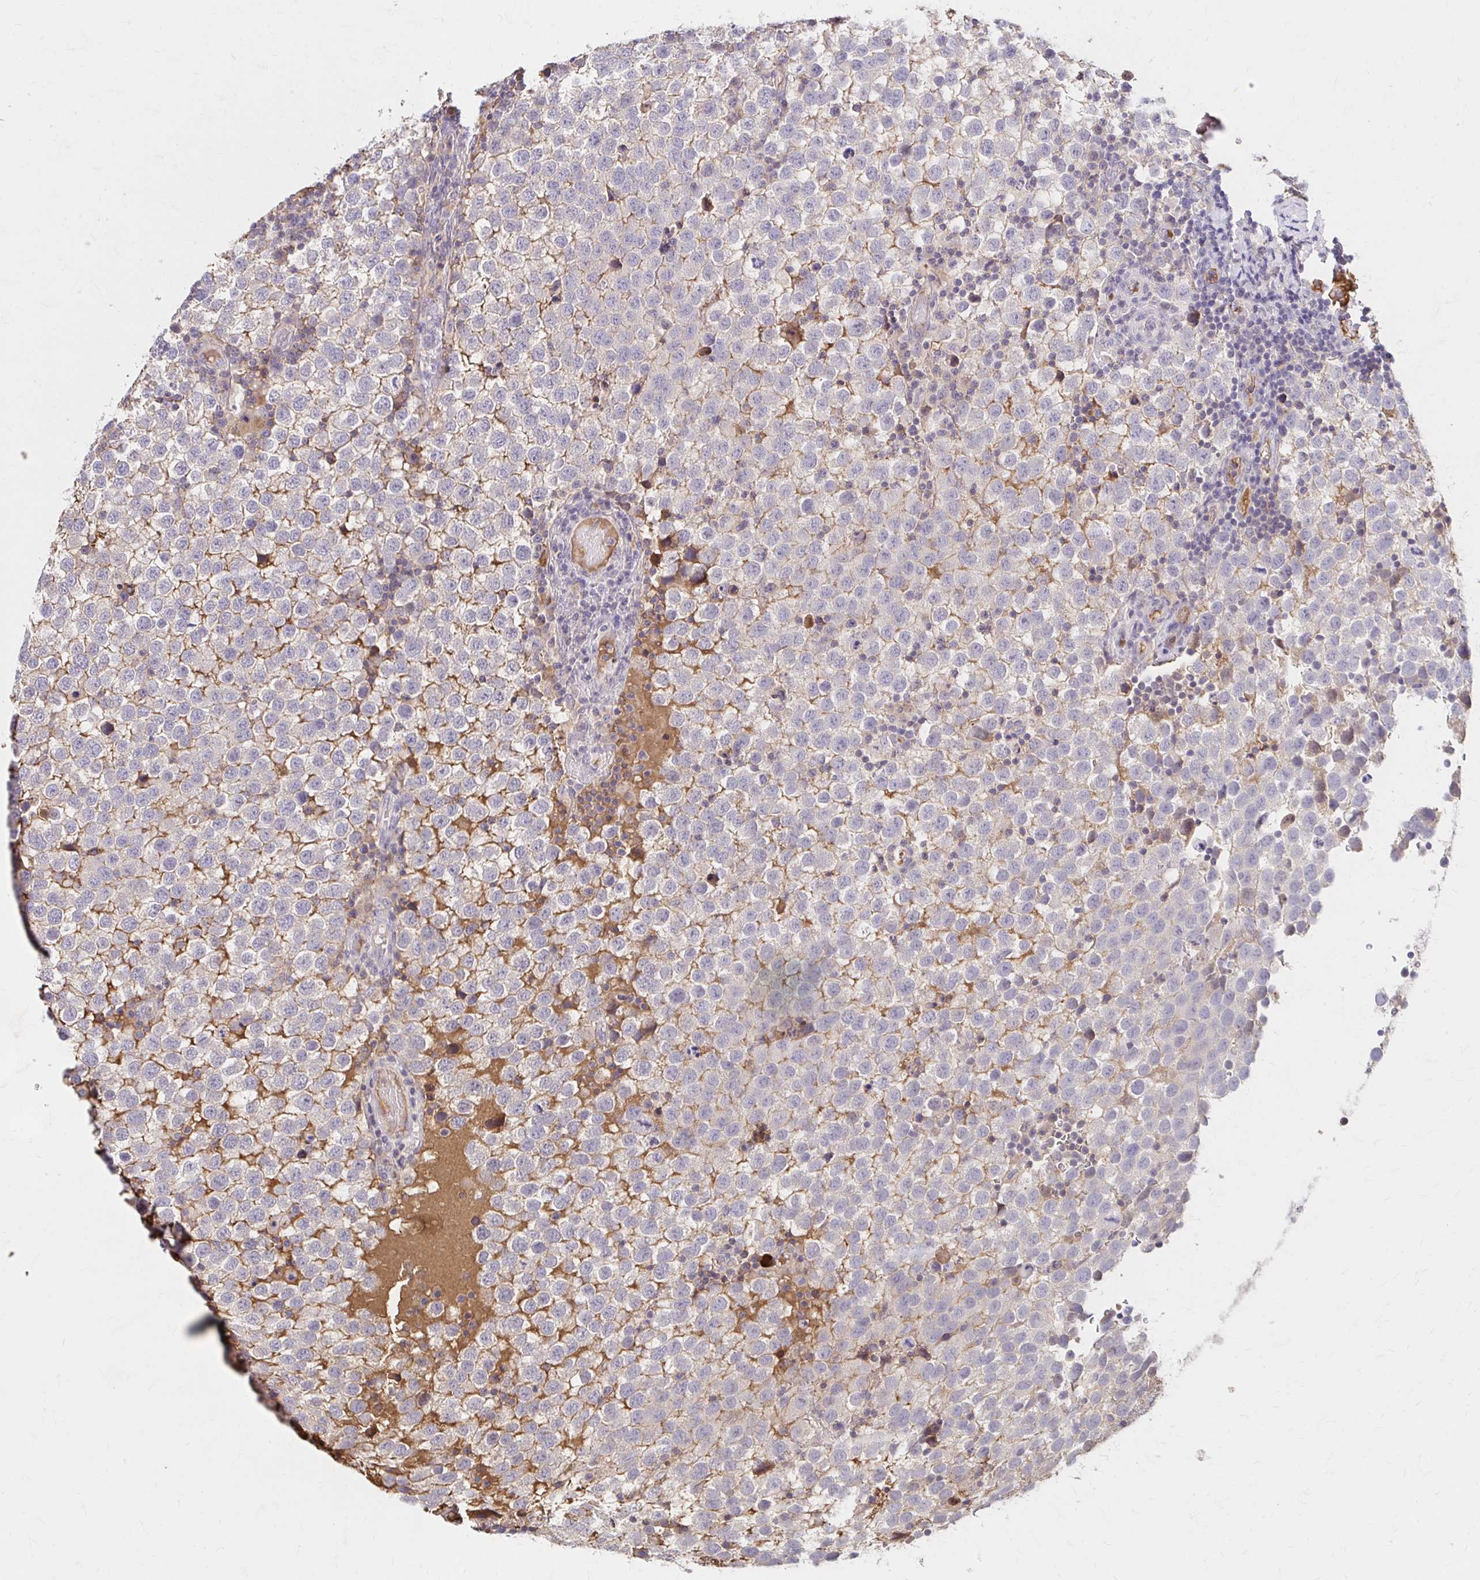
{"staining": {"intensity": "negative", "quantity": "none", "location": "none"}, "tissue": "testis cancer", "cell_type": "Tumor cells", "image_type": "cancer", "snomed": [{"axis": "morphology", "description": "Seminoma, NOS"}, {"axis": "topography", "description": "Testis"}], "caption": "A photomicrograph of human testis cancer (seminoma) is negative for staining in tumor cells.", "gene": "HMGCS2", "patient": {"sex": "male", "age": 34}}